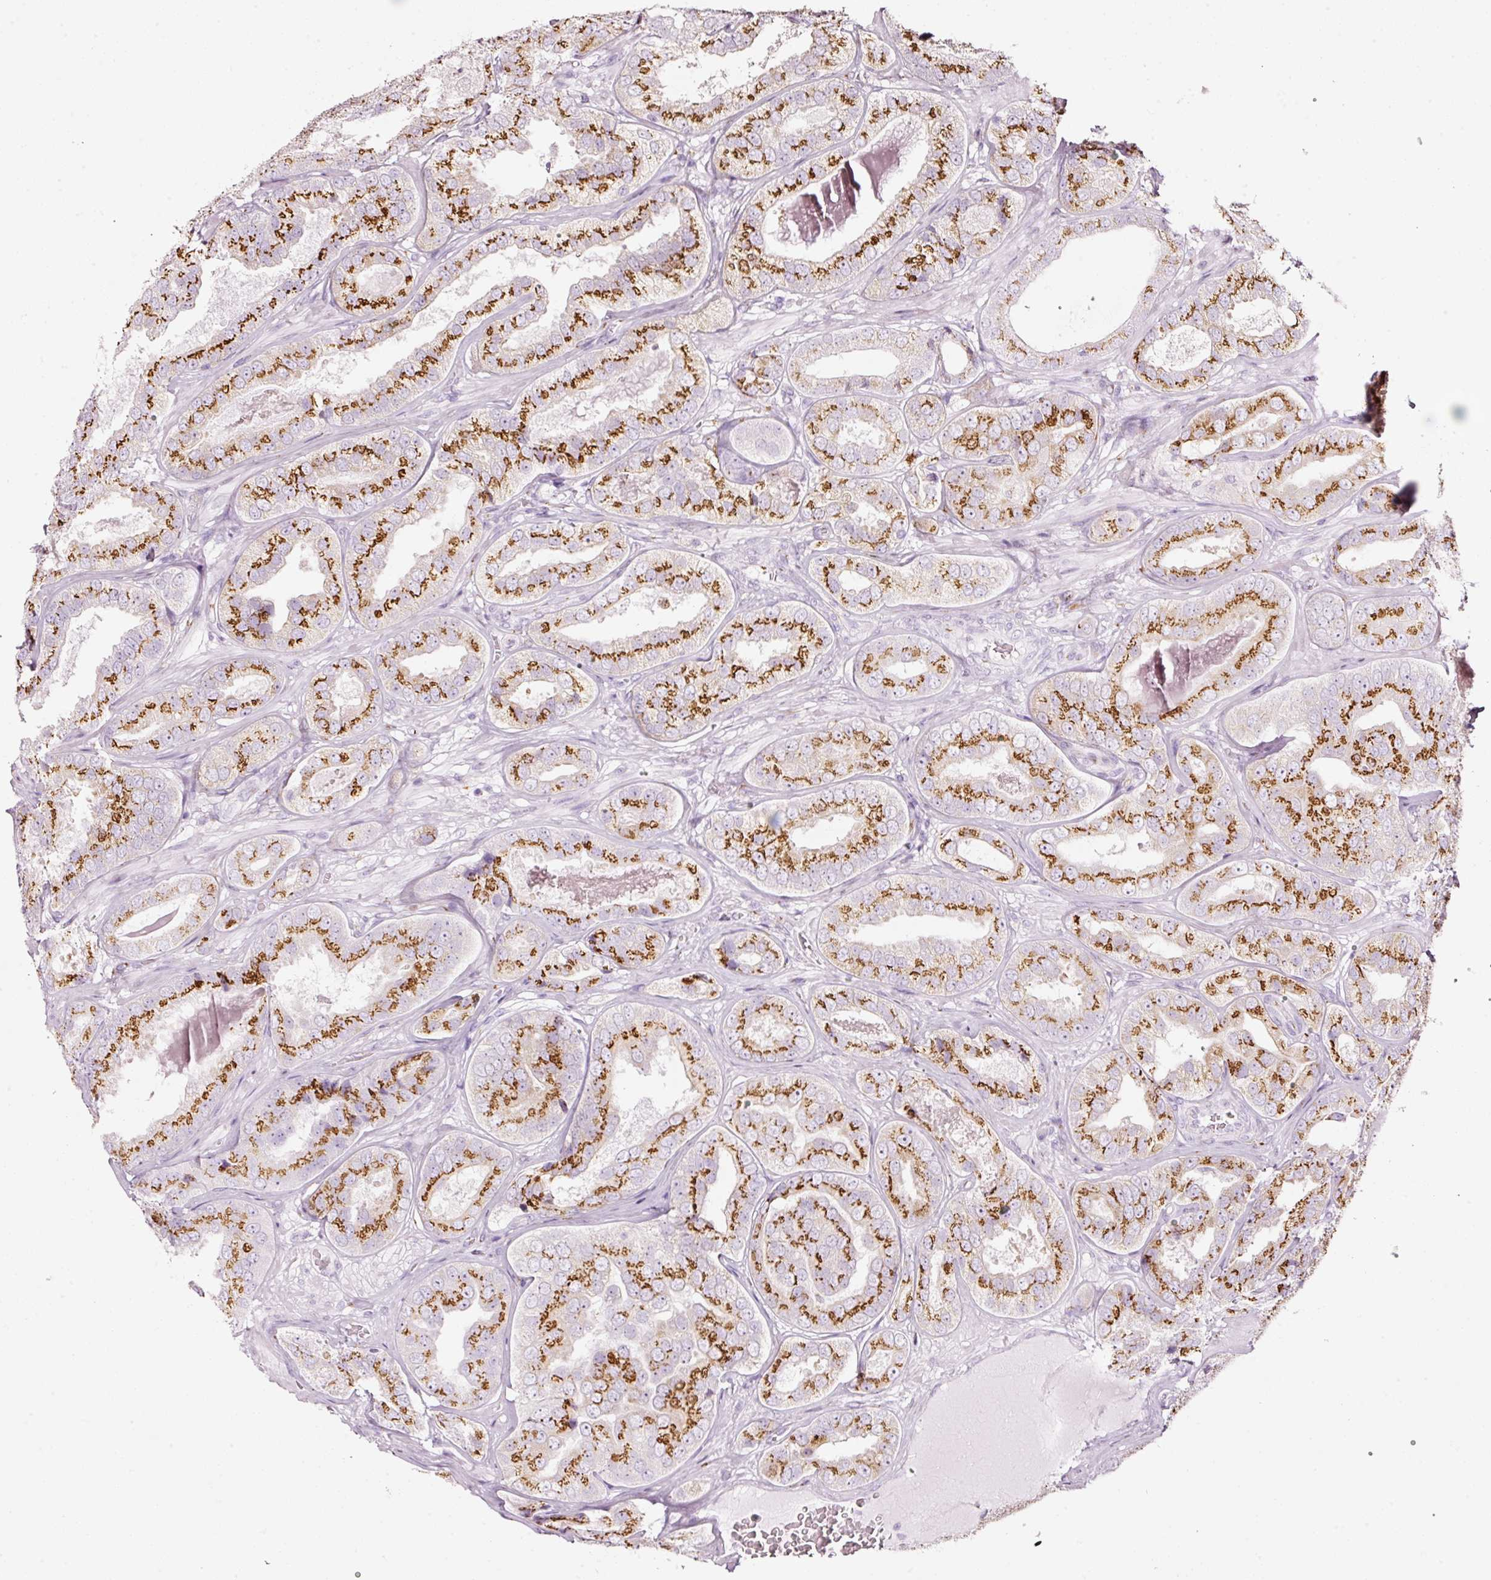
{"staining": {"intensity": "strong", "quantity": ">75%", "location": "cytoplasmic/membranous"}, "tissue": "prostate cancer", "cell_type": "Tumor cells", "image_type": "cancer", "snomed": [{"axis": "morphology", "description": "Adenocarcinoma, High grade"}, {"axis": "topography", "description": "Prostate"}], "caption": "Human prostate cancer stained with a protein marker shows strong staining in tumor cells.", "gene": "SDF4", "patient": {"sex": "male", "age": 63}}